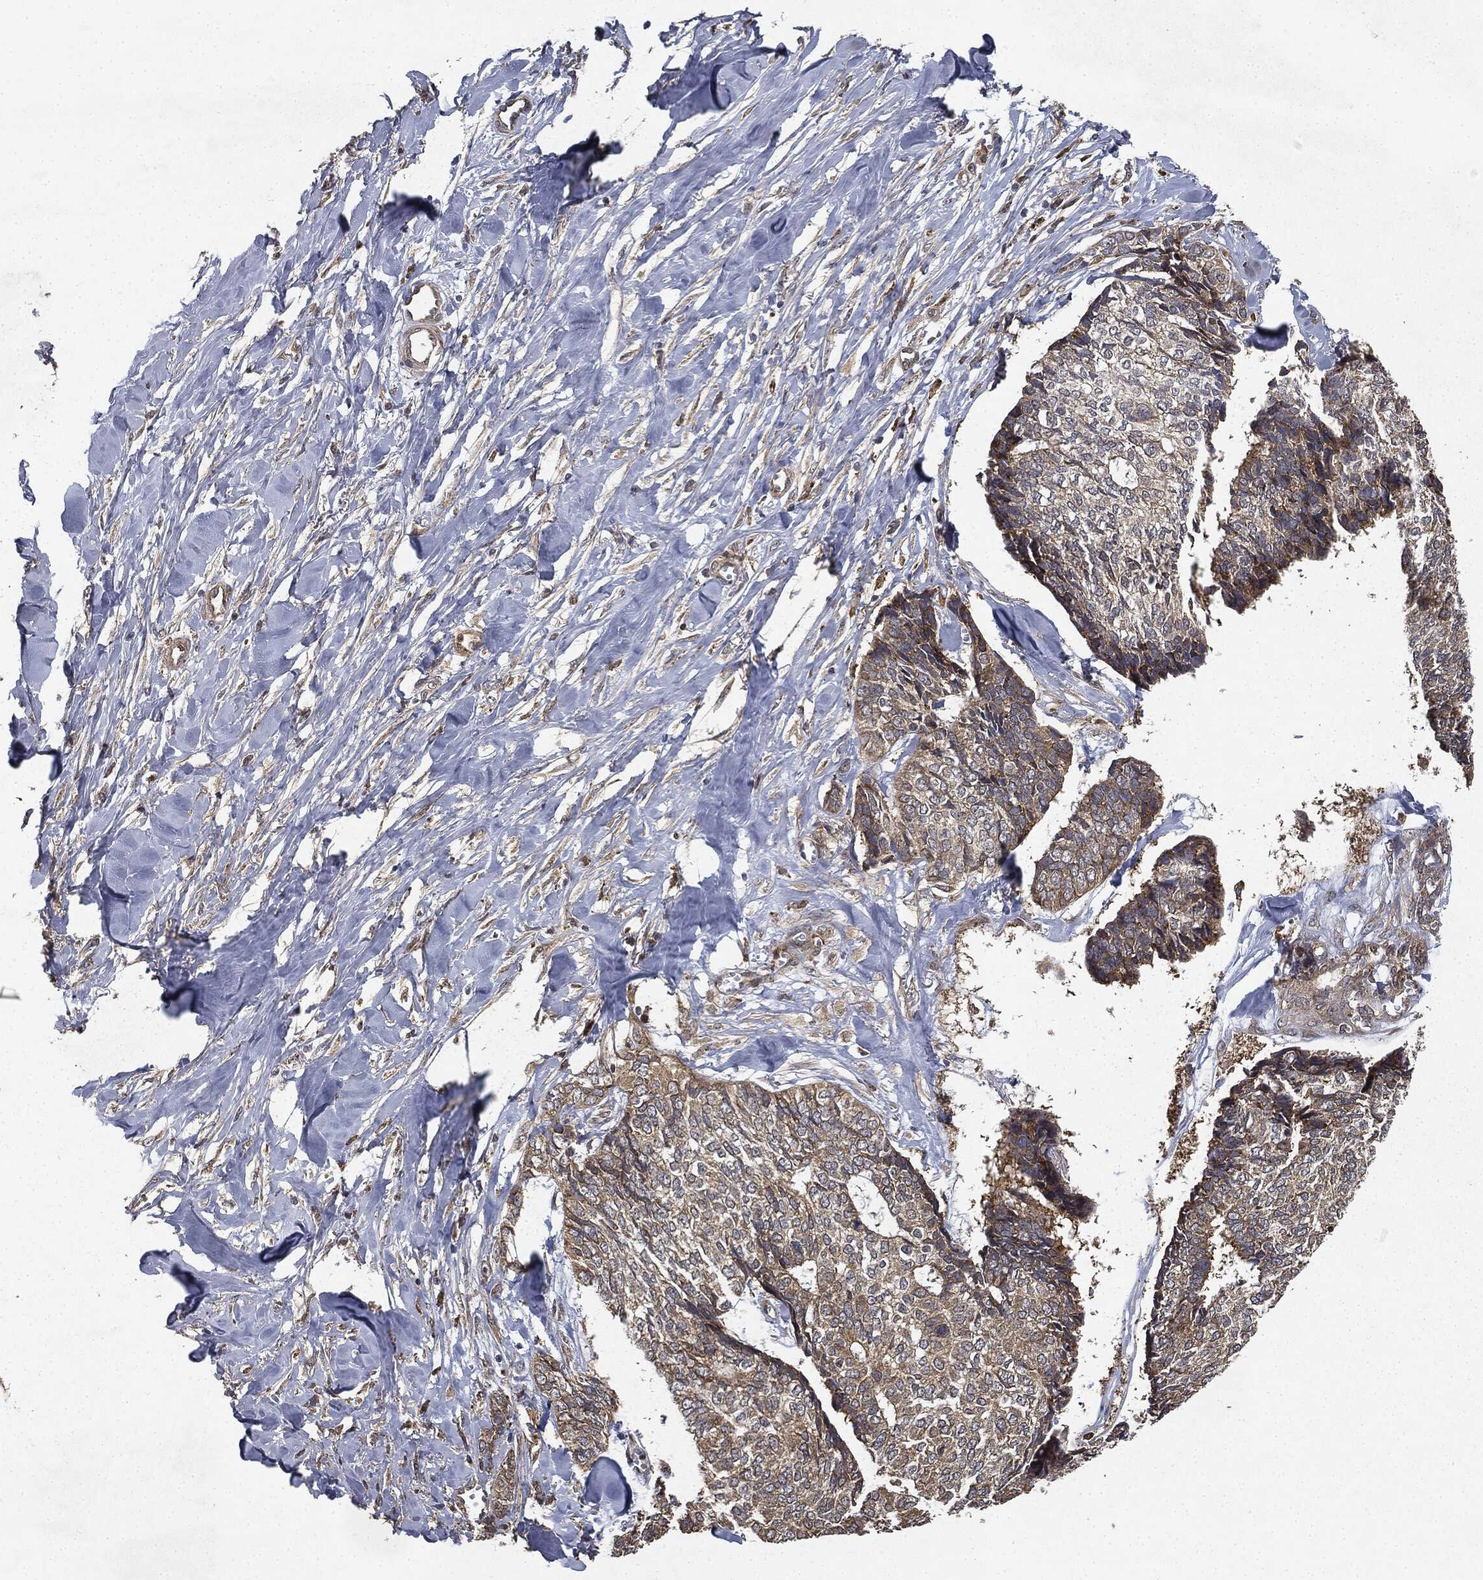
{"staining": {"intensity": "weak", "quantity": "25%-75%", "location": "cytoplasmic/membranous"}, "tissue": "skin cancer", "cell_type": "Tumor cells", "image_type": "cancer", "snomed": [{"axis": "morphology", "description": "Basal cell carcinoma"}, {"axis": "topography", "description": "Skin"}], "caption": "Immunohistochemistry (IHC) (DAB (3,3'-diaminobenzidine)) staining of basal cell carcinoma (skin) demonstrates weak cytoplasmic/membranous protein expression in about 25%-75% of tumor cells.", "gene": "MIER2", "patient": {"sex": "male", "age": 86}}